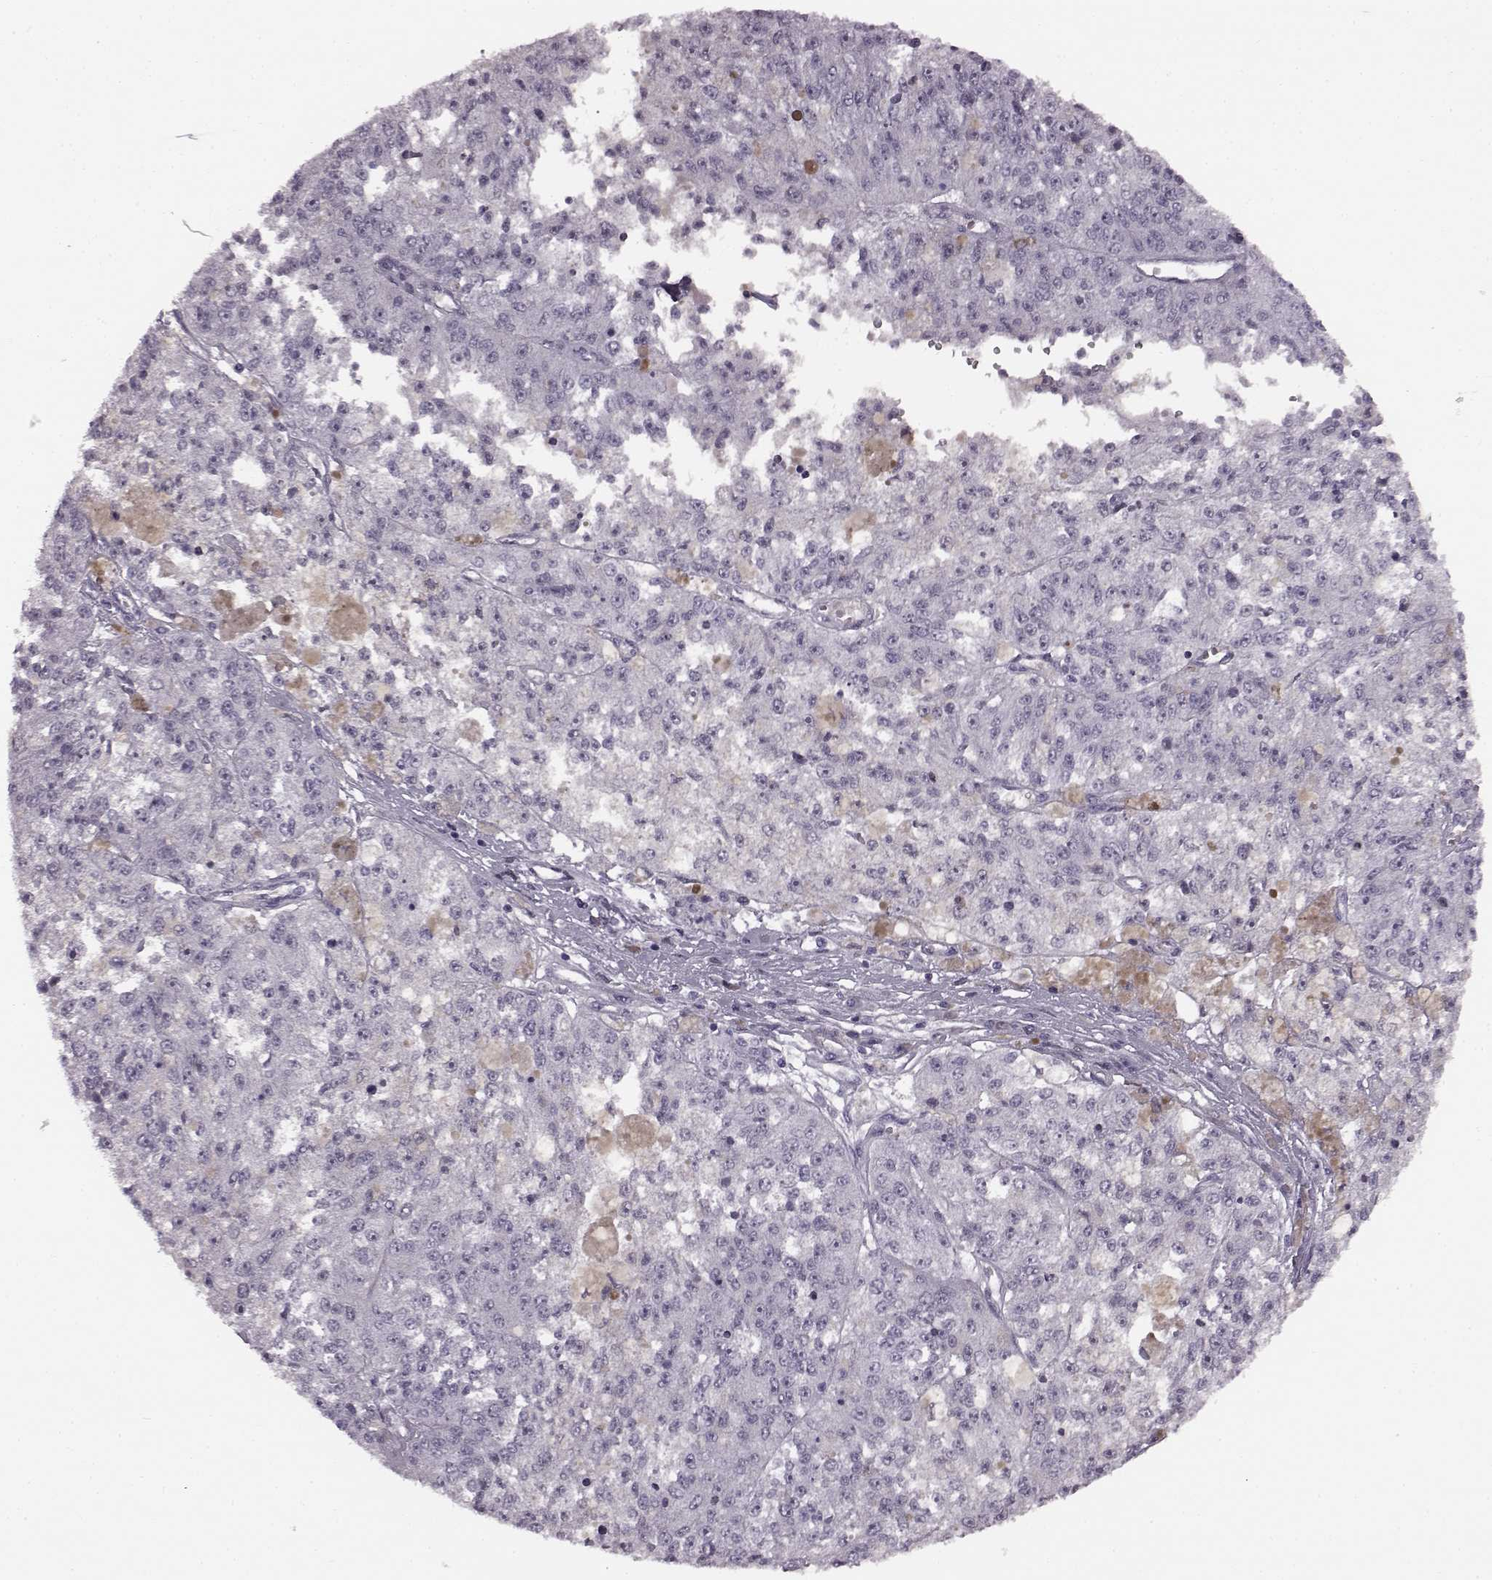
{"staining": {"intensity": "negative", "quantity": "none", "location": "none"}, "tissue": "melanoma", "cell_type": "Tumor cells", "image_type": "cancer", "snomed": [{"axis": "morphology", "description": "Malignant melanoma, Metastatic site"}, {"axis": "topography", "description": "Lymph node"}], "caption": "A high-resolution micrograph shows immunohistochemistry staining of melanoma, which reveals no significant staining in tumor cells. Nuclei are stained in blue.", "gene": "JSRP1", "patient": {"sex": "female", "age": 64}}